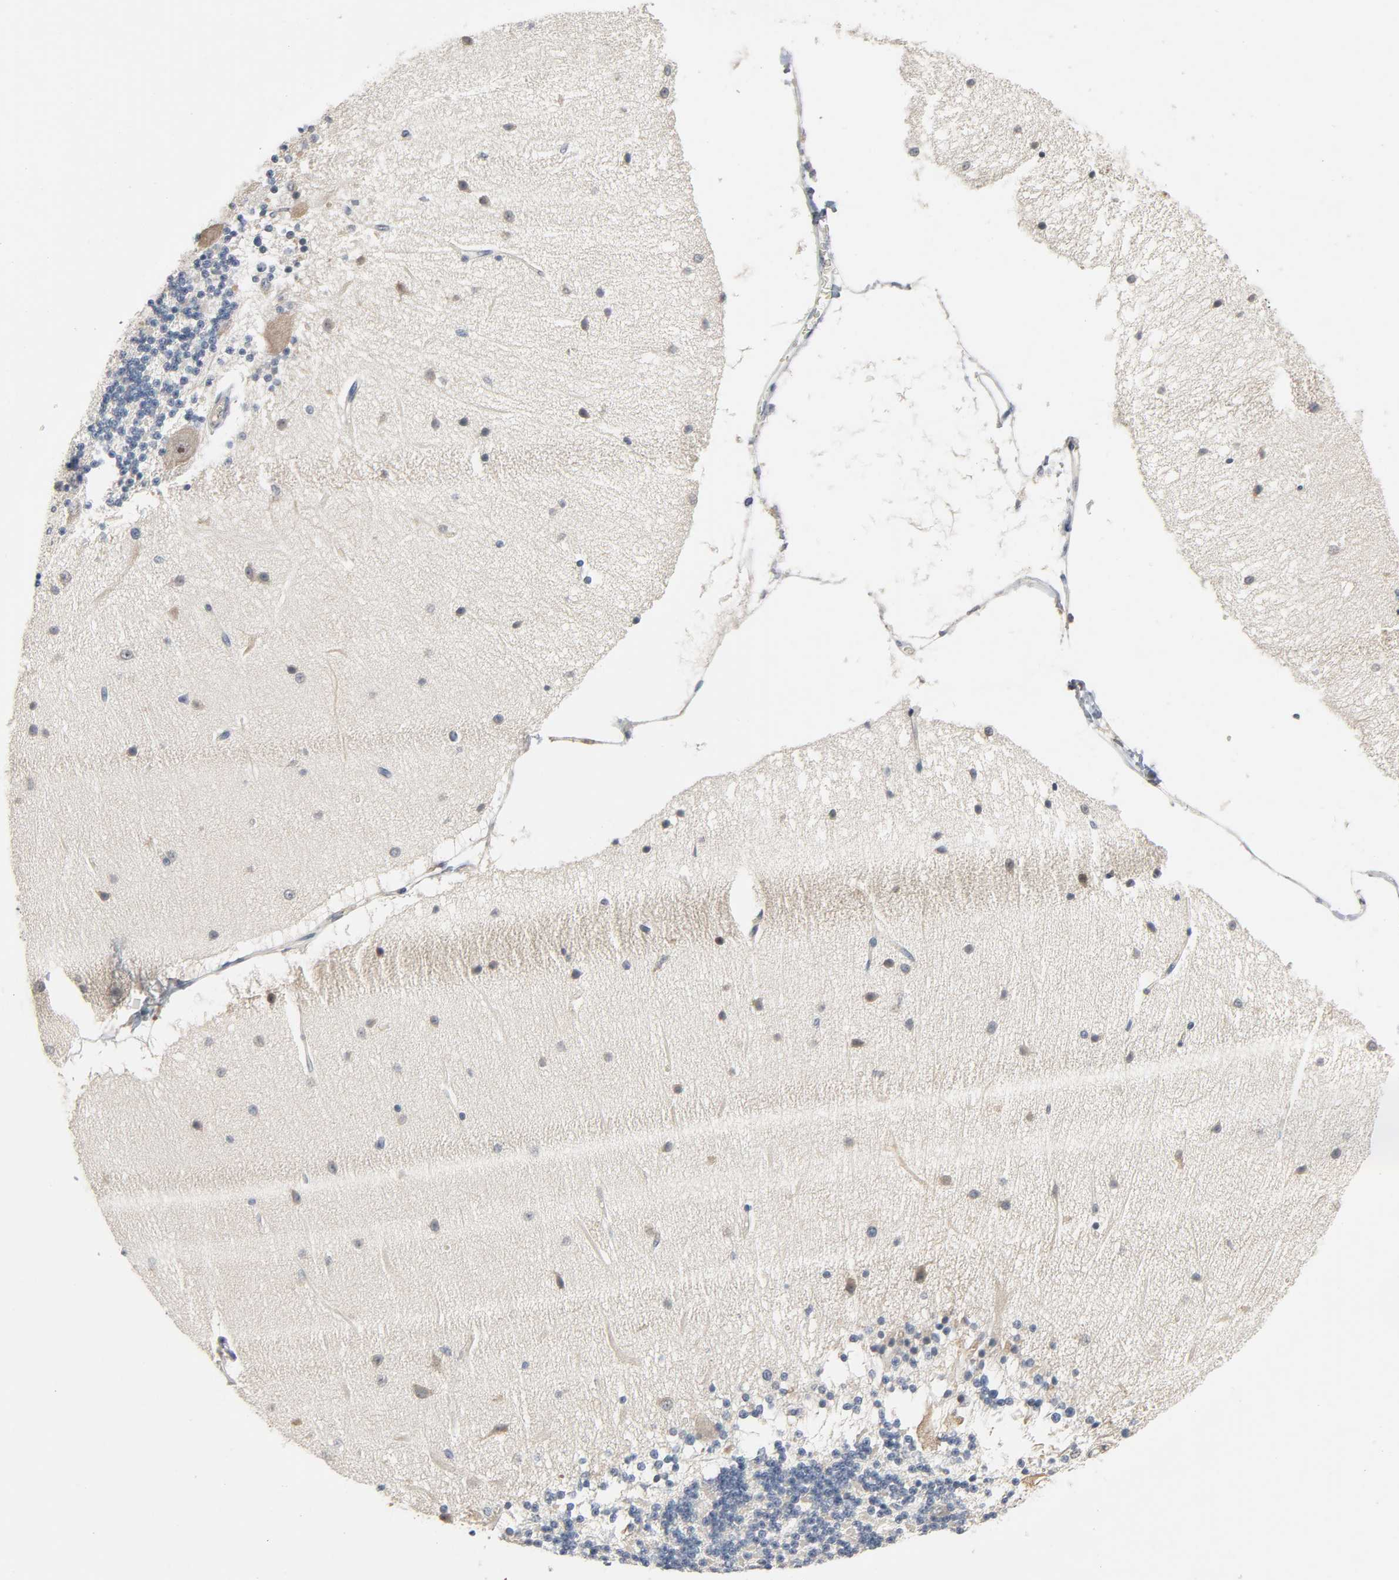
{"staining": {"intensity": "weak", "quantity": "25%-75%", "location": "cytoplasmic/membranous"}, "tissue": "cerebellum", "cell_type": "Cells in granular layer", "image_type": "normal", "snomed": [{"axis": "morphology", "description": "Normal tissue, NOS"}, {"axis": "topography", "description": "Cerebellum"}], "caption": "Cerebellum stained for a protein displays weak cytoplasmic/membranous positivity in cells in granular layer. Using DAB (3,3'-diaminobenzidine) (brown) and hematoxylin (blue) stains, captured at high magnification using brightfield microscopy.", "gene": "CD4", "patient": {"sex": "female", "age": 54}}